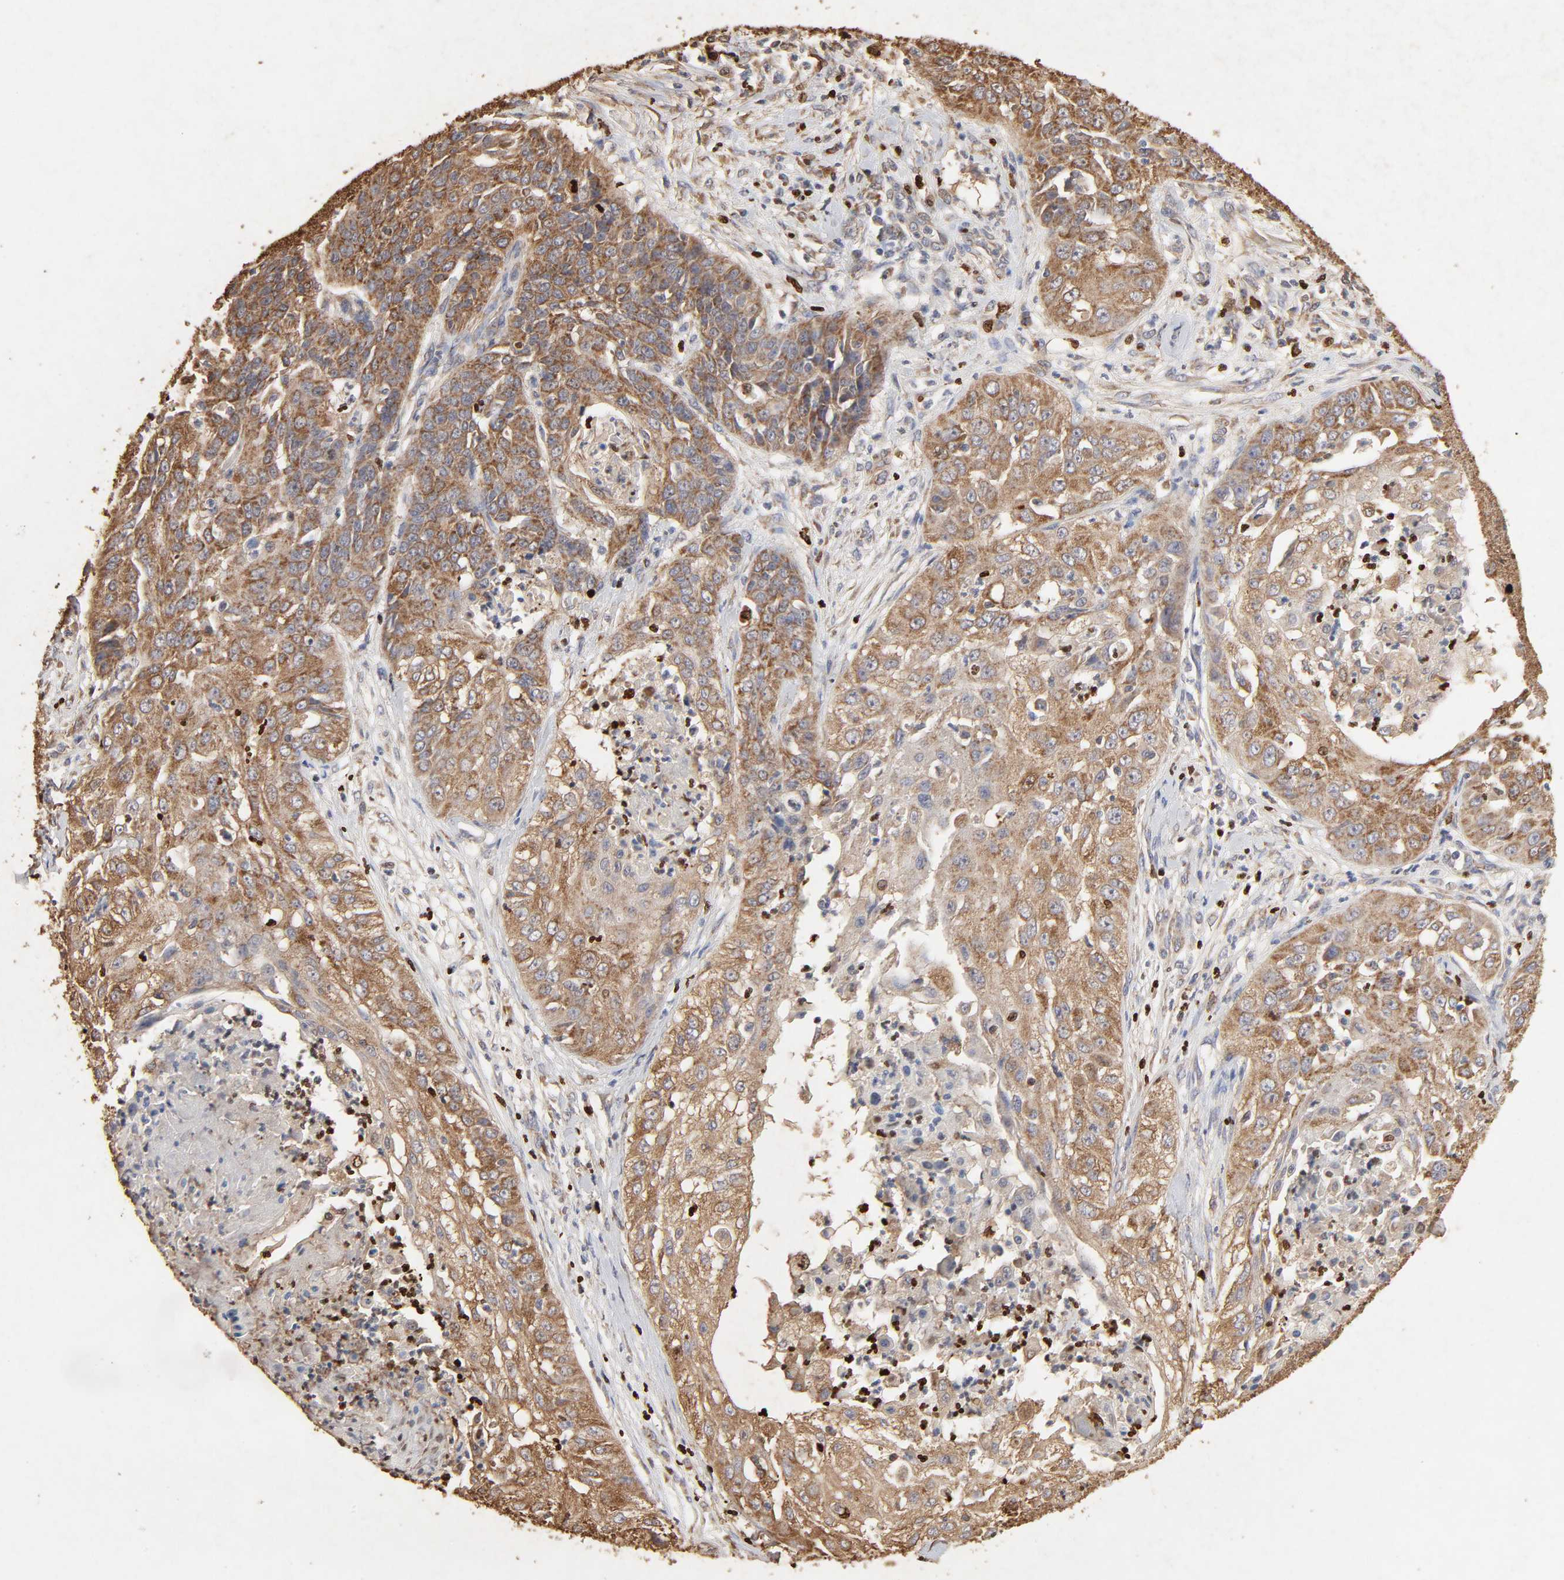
{"staining": {"intensity": "strong", "quantity": ">75%", "location": "cytoplasmic/membranous"}, "tissue": "cervical cancer", "cell_type": "Tumor cells", "image_type": "cancer", "snomed": [{"axis": "morphology", "description": "Squamous cell carcinoma, NOS"}, {"axis": "topography", "description": "Cervix"}], "caption": "Strong cytoplasmic/membranous positivity is present in approximately >75% of tumor cells in squamous cell carcinoma (cervical).", "gene": "CYCS", "patient": {"sex": "female", "age": 64}}